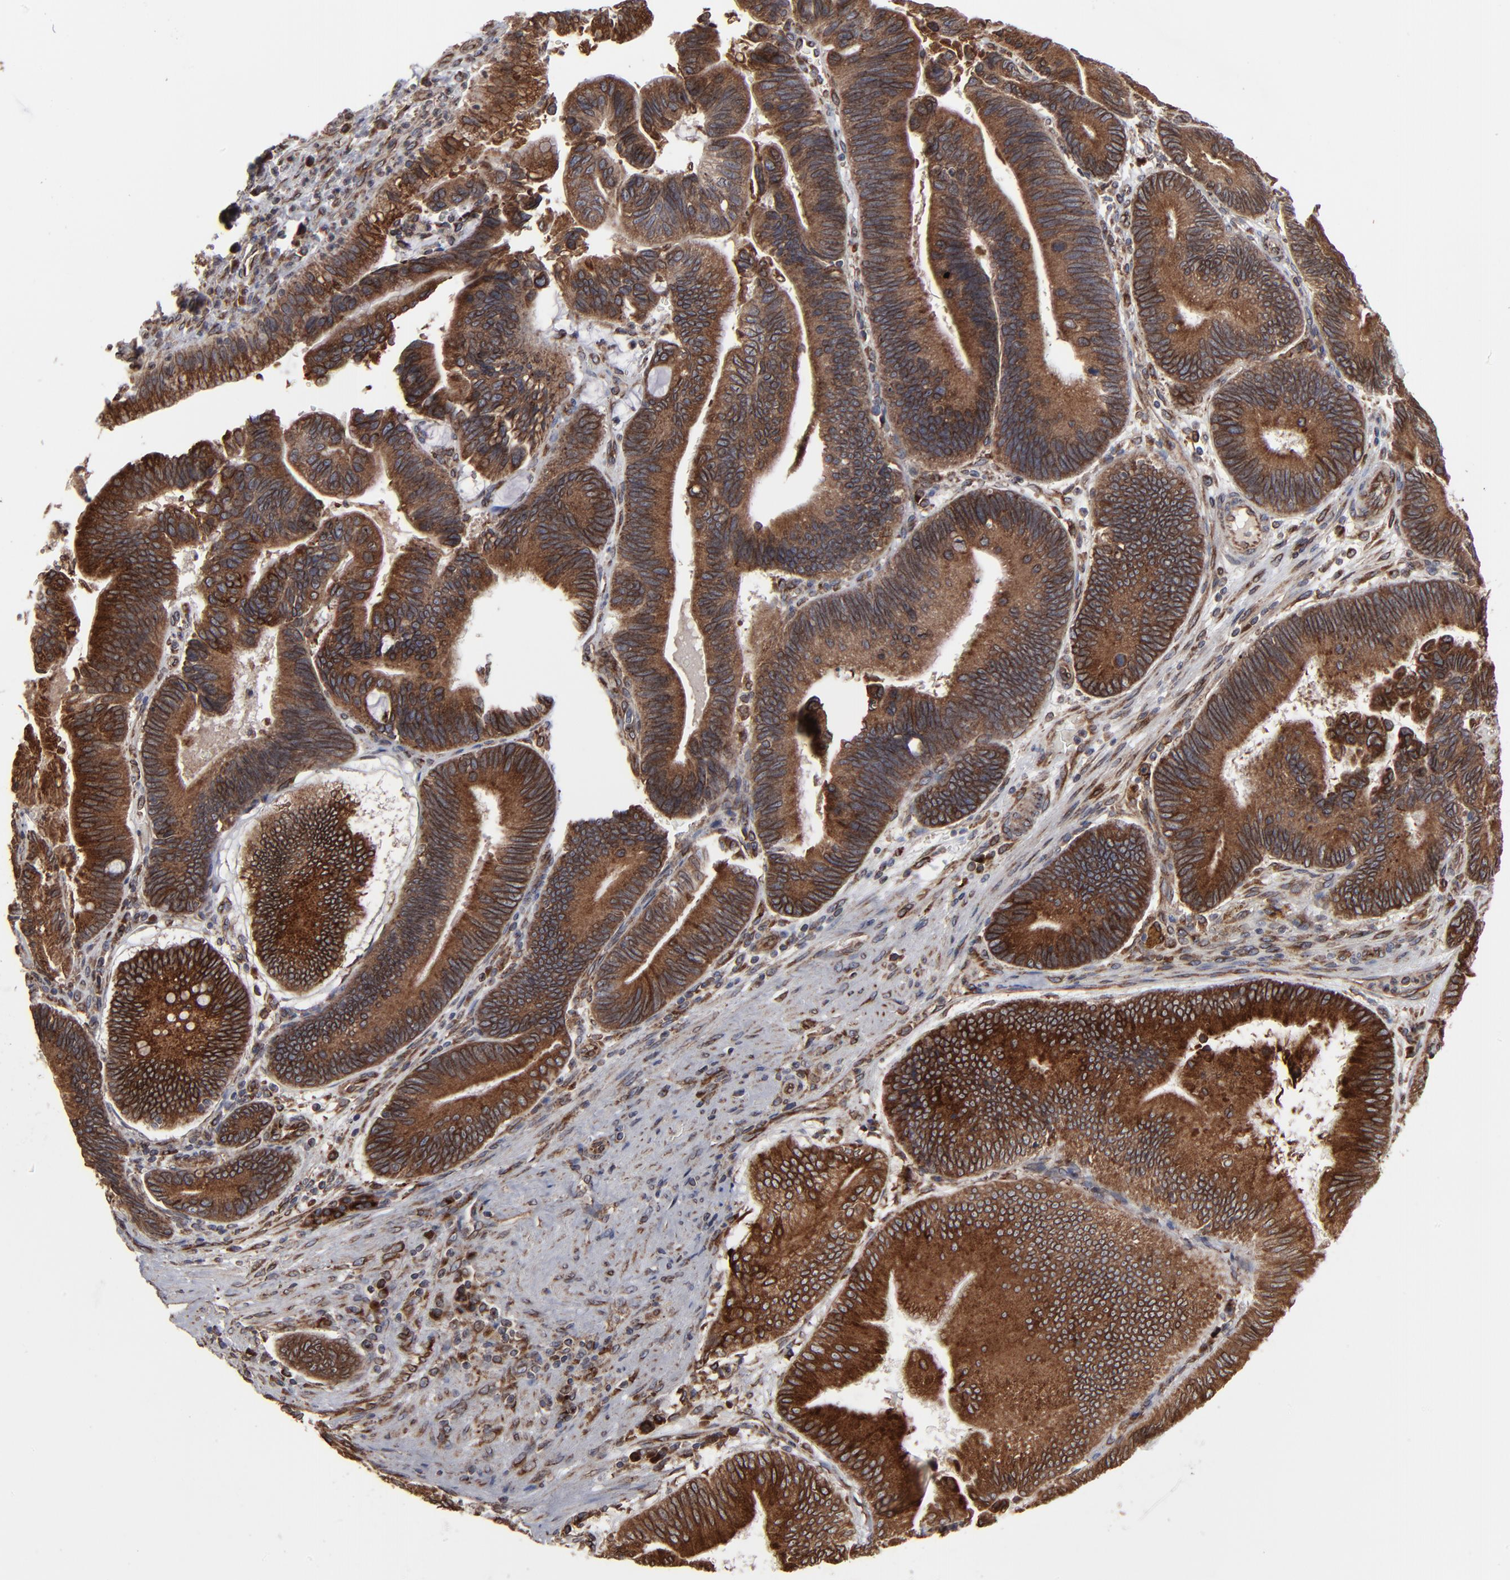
{"staining": {"intensity": "strong", "quantity": ">75%", "location": "cytoplasmic/membranous"}, "tissue": "pancreatic cancer", "cell_type": "Tumor cells", "image_type": "cancer", "snomed": [{"axis": "morphology", "description": "Adenocarcinoma, NOS"}, {"axis": "topography", "description": "Pancreas"}], "caption": "This photomicrograph displays immunohistochemistry (IHC) staining of pancreatic cancer, with high strong cytoplasmic/membranous staining in about >75% of tumor cells.", "gene": "CNIH1", "patient": {"sex": "male", "age": 82}}